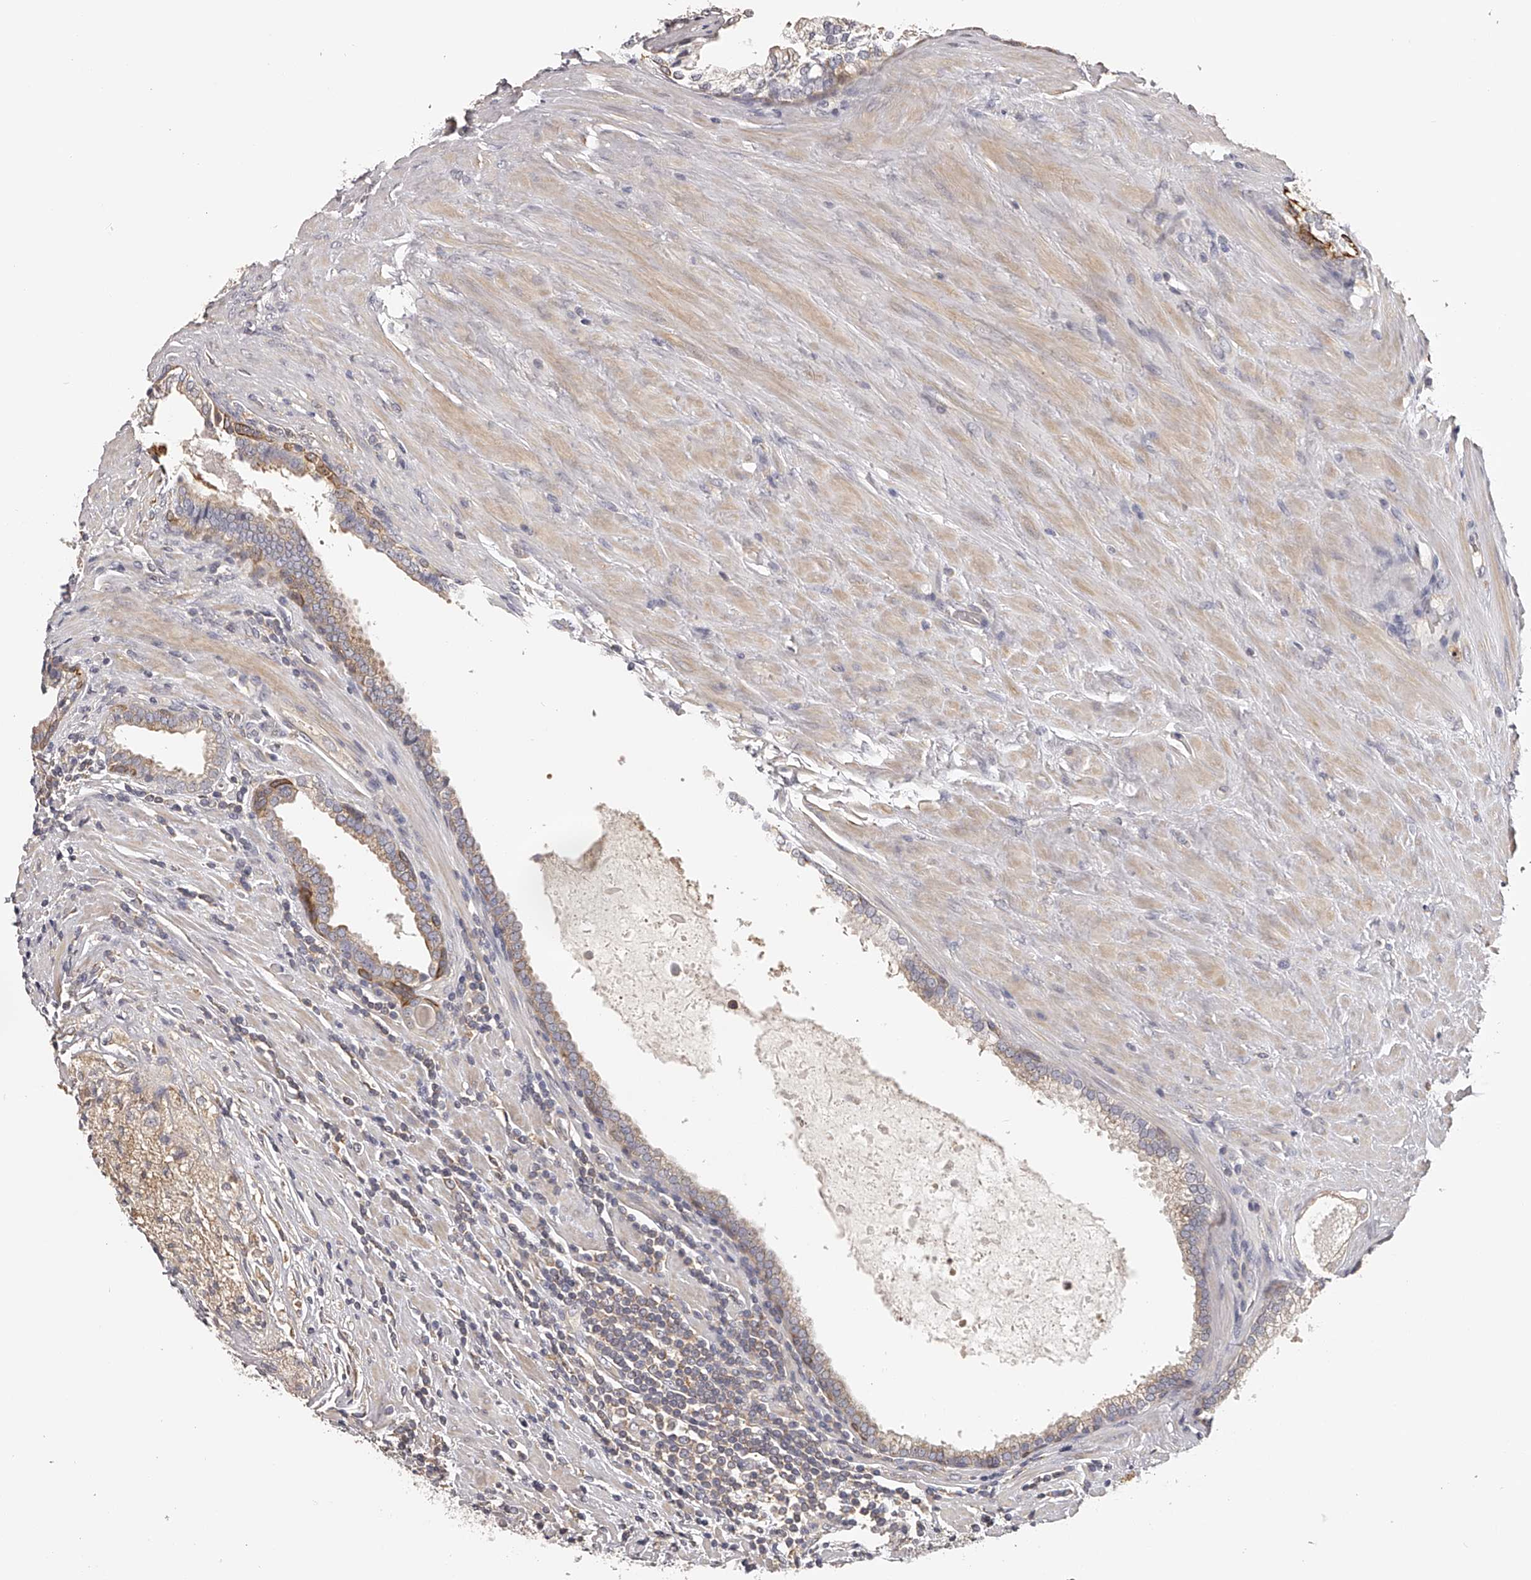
{"staining": {"intensity": "negative", "quantity": "none", "location": "none"}, "tissue": "prostate cancer", "cell_type": "Tumor cells", "image_type": "cancer", "snomed": [{"axis": "morphology", "description": "Adenocarcinoma, High grade"}, {"axis": "topography", "description": "Prostate"}], "caption": "Prostate cancer (high-grade adenocarcinoma) was stained to show a protein in brown. There is no significant staining in tumor cells. (IHC, brightfield microscopy, high magnification).", "gene": "TNN", "patient": {"sex": "male", "age": 73}}